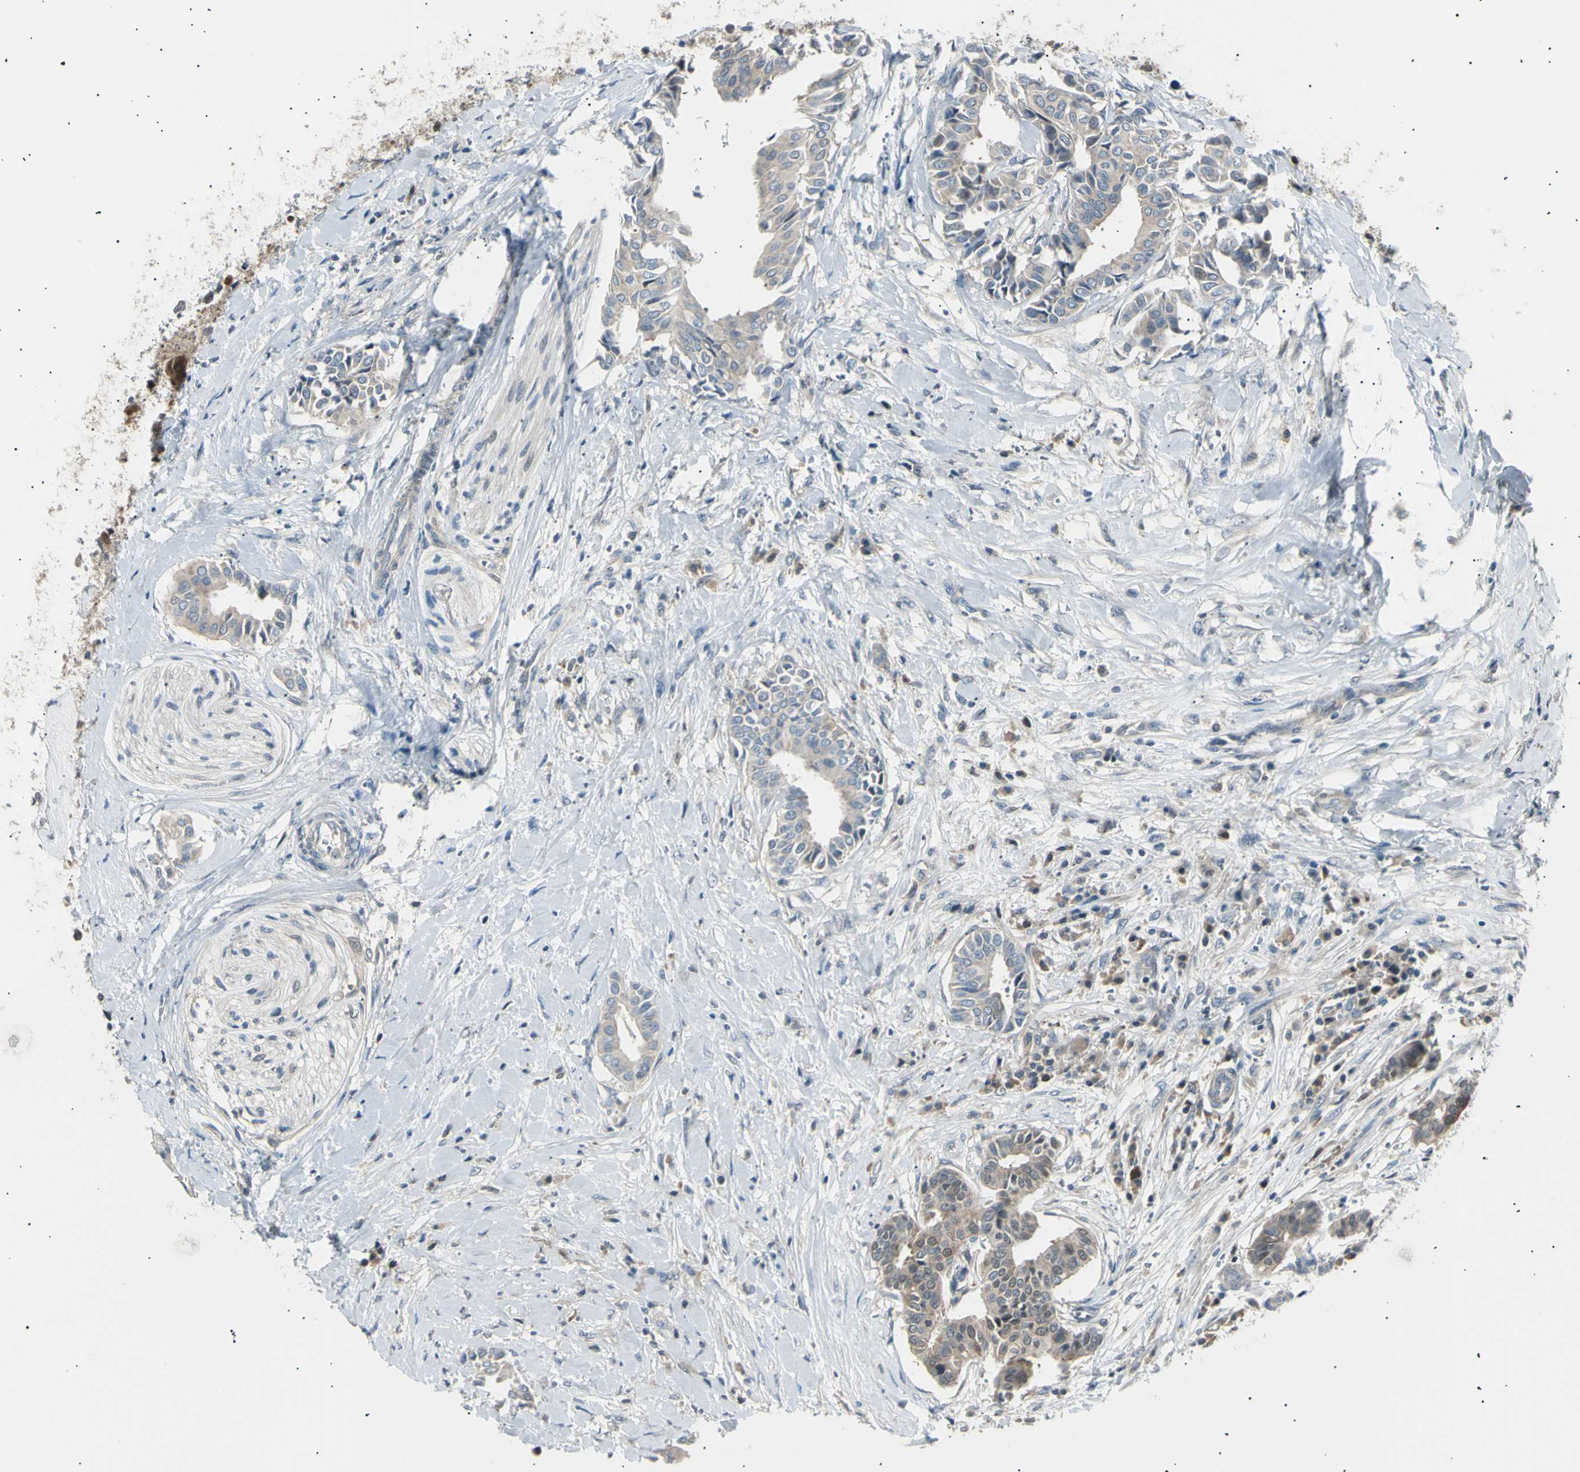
{"staining": {"intensity": "weak", "quantity": ">75%", "location": "cytoplasmic/membranous"}, "tissue": "head and neck cancer", "cell_type": "Tumor cells", "image_type": "cancer", "snomed": [{"axis": "morphology", "description": "Adenocarcinoma, NOS"}, {"axis": "topography", "description": "Salivary gland"}, {"axis": "topography", "description": "Head-Neck"}], "caption": "Protein staining of head and neck adenocarcinoma tissue demonstrates weak cytoplasmic/membranous staining in approximately >75% of tumor cells. The staining was performed using DAB (3,3'-diaminobenzidine), with brown indicating positive protein expression. Nuclei are stained blue with hematoxylin.", "gene": "LHPP", "patient": {"sex": "female", "age": 59}}